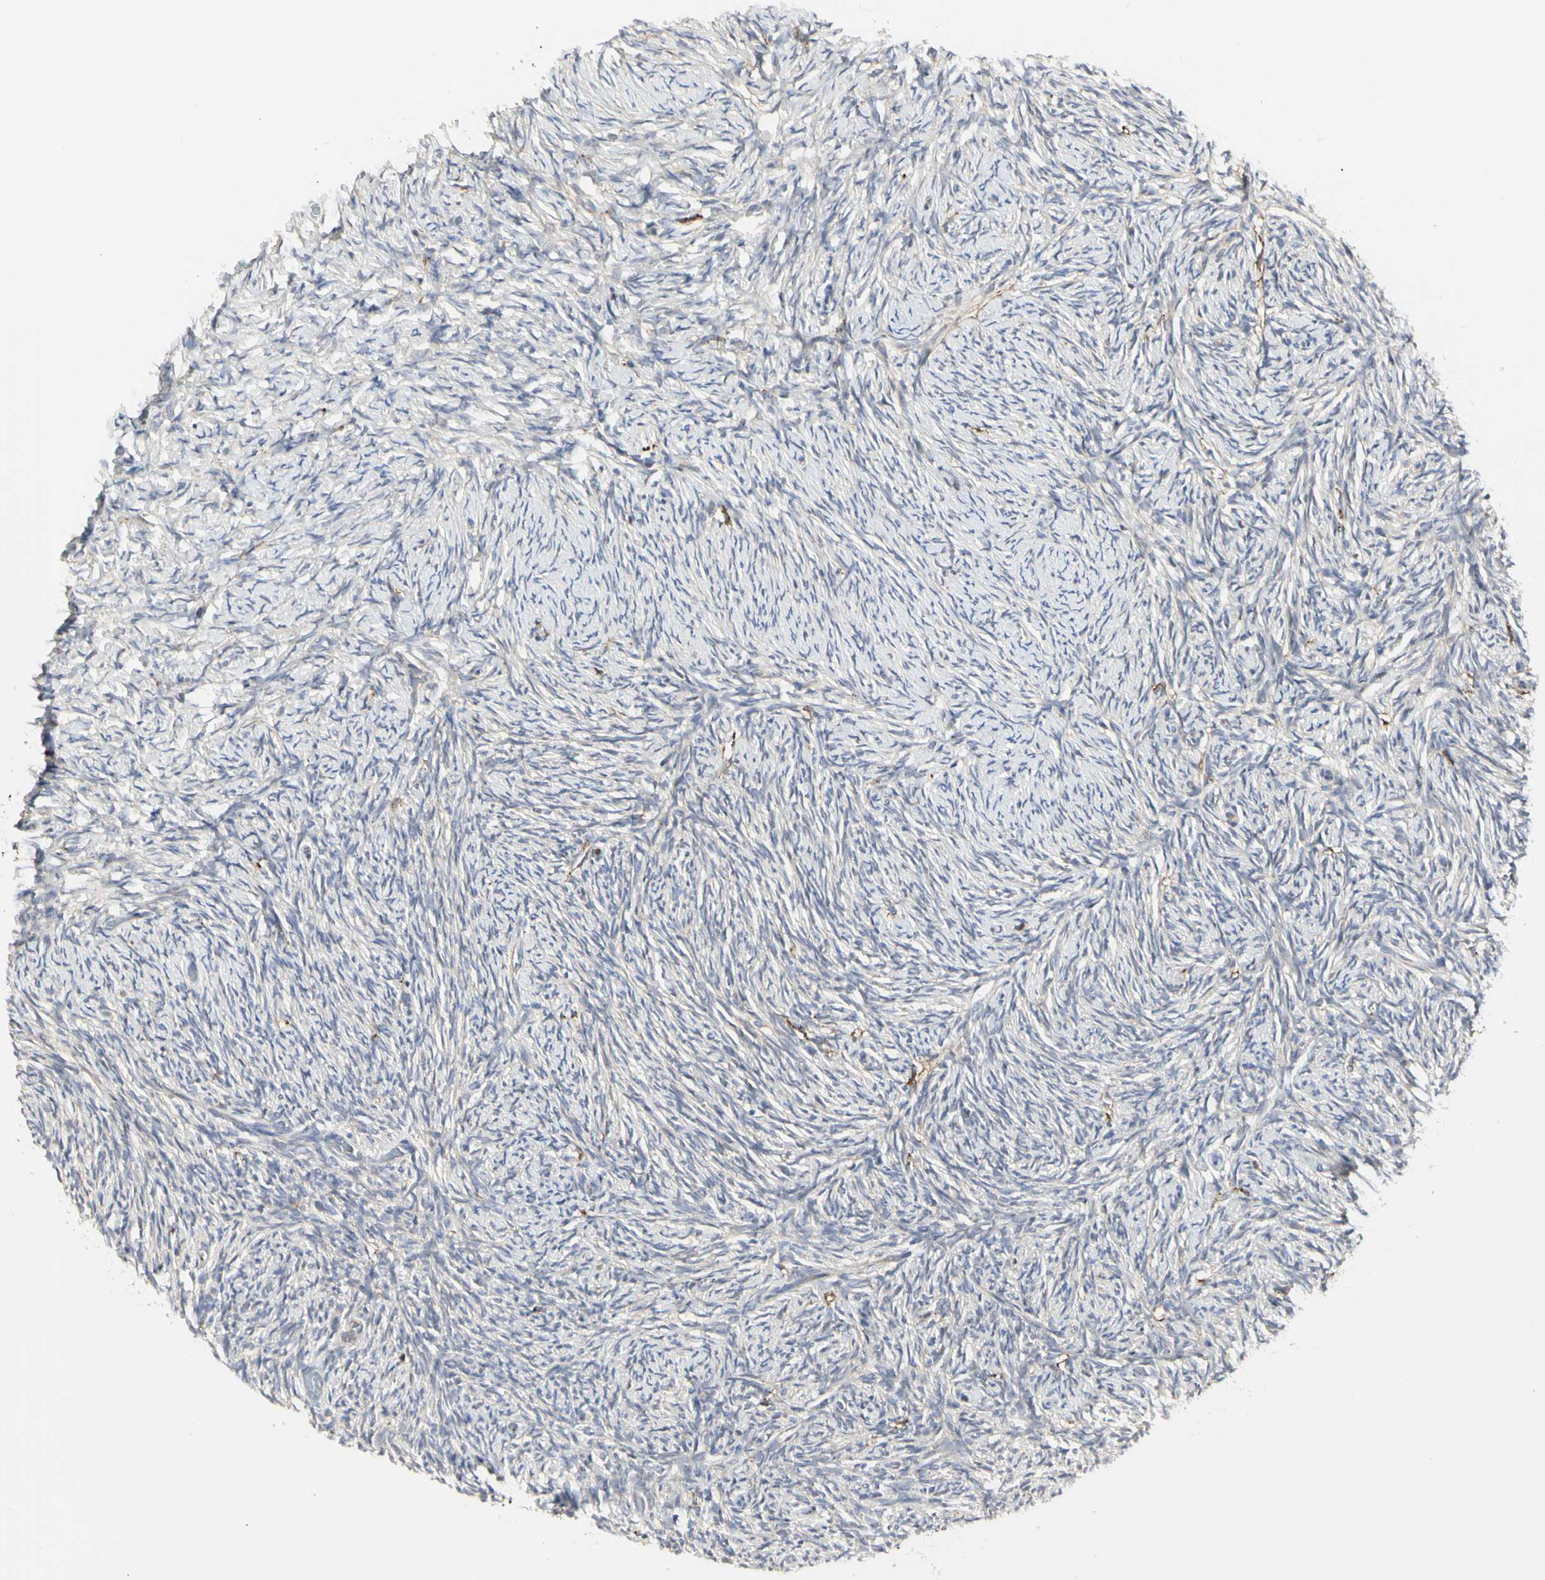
{"staining": {"intensity": "negative", "quantity": "none", "location": "none"}, "tissue": "ovary", "cell_type": "Ovarian stroma cells", "image_type": "normal", "snomed": [{"axis": "morphology", "description": "Normal tissue, NOS"}, {"axis": "topography", "description": "Ovary"}], "caption": "High magnification brightfield microscopy of benign ovary stained with DAB (brown) and counterstained with hematoxylin (blue): ovarian stroma cells show no significant expression. (DAB immunohistochemistry (IHC) visualized using brightfield microscopy, high magnification).", "gene": "NAPG", "patient": {"sex": "female", "age": 60}}